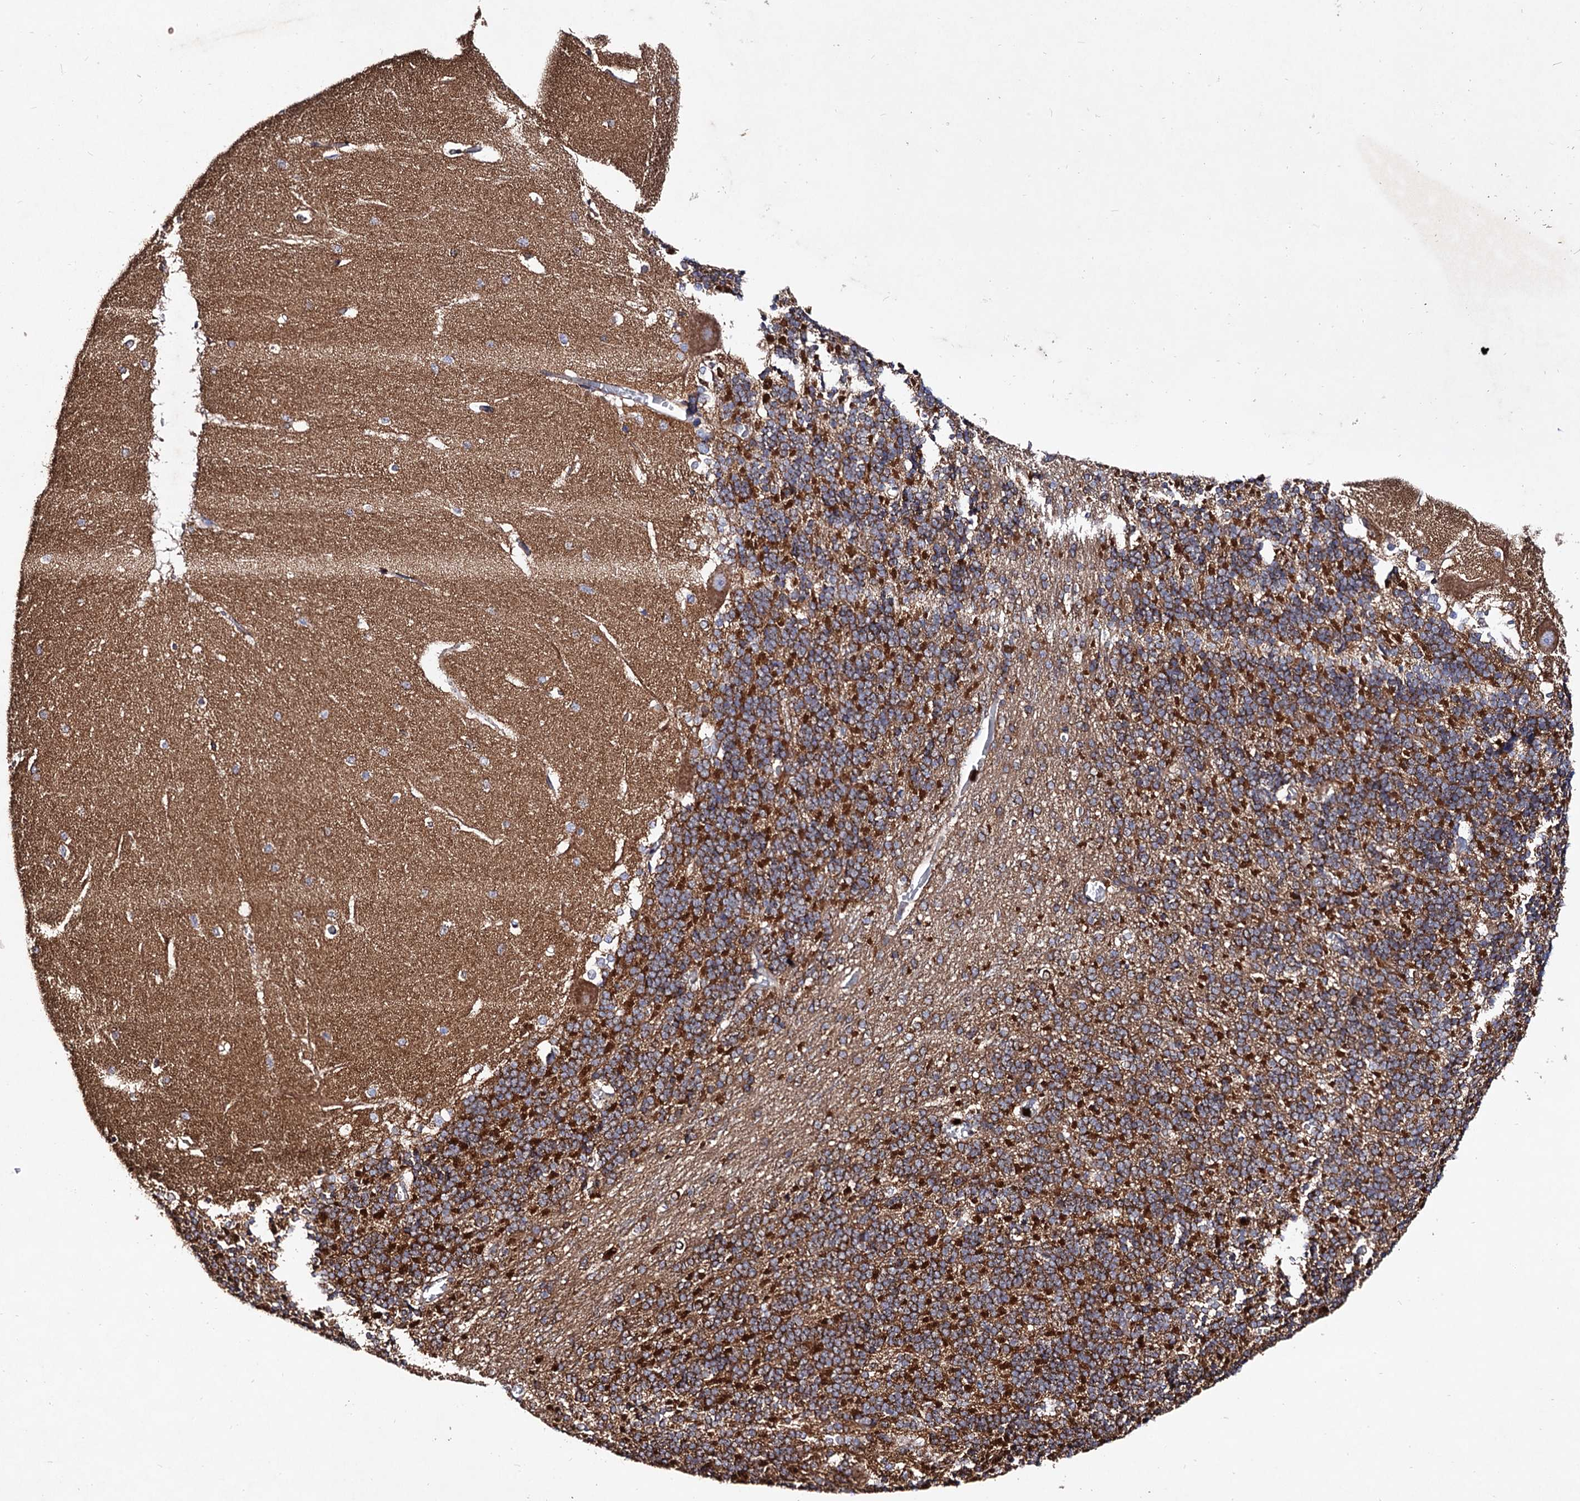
{"staining": {"intensity": "strong", "quantity": "25%-75%", "location": "cytoplasmic/membranous"}, "tissue": "cerebellum", "cell_type": "Cells in granular layer", "image_type": "normal", "snomed": [{"axis": "morphology", "description": "Normal tissue, NOS"}, {"axis": "topography", "description": "Cerebellum"}], "caption": "Benign cerebellum was stained to show a protein in brown. There is high levels of strong cytoplasmic/membranous staining in approximately 25%-75% of cells in granular layer.", "gene": "ACAD9", "patient": {"sex": "male", "age": 37}}